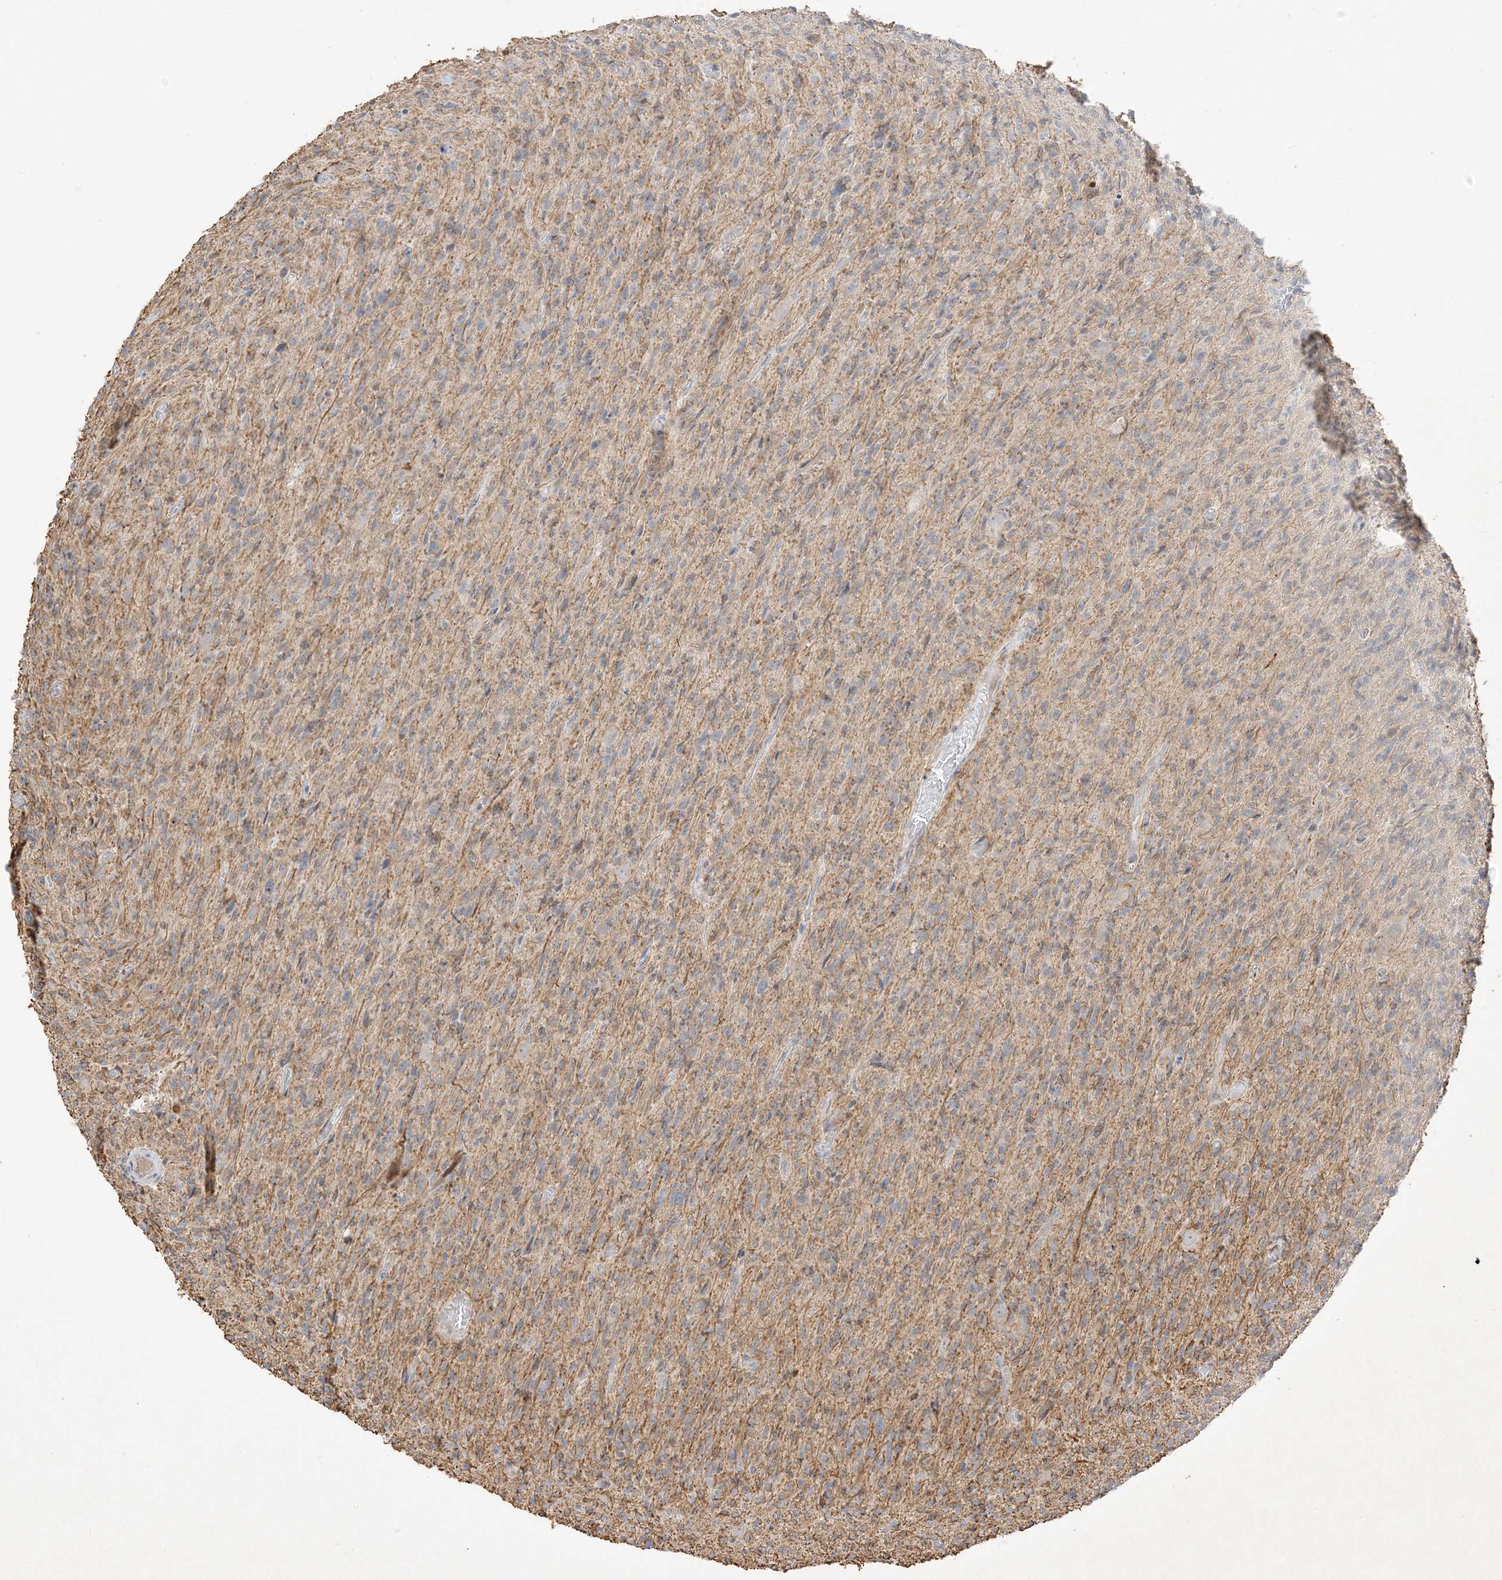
{"staining": {"intensity": "negative", "quantity": "none", "location": "none"}, "tissue": "glioma", "cell_type": "Tumor cells", "image_type": "cancer", "snomed": [{"axis": "morphology", "description": "Glioma, malignant, High grade"}, {"axis": "topography", "description": "Brain"}], "caption": "This is a photomicrograph of immunohistochemistry staining of malignant high-grade glioma, which shows no expression in tumor cells. (DAB IHC with hematoxylin counter stain).", "gene": "ETAA1", "patient": {"sex": "female", "age": 57}}